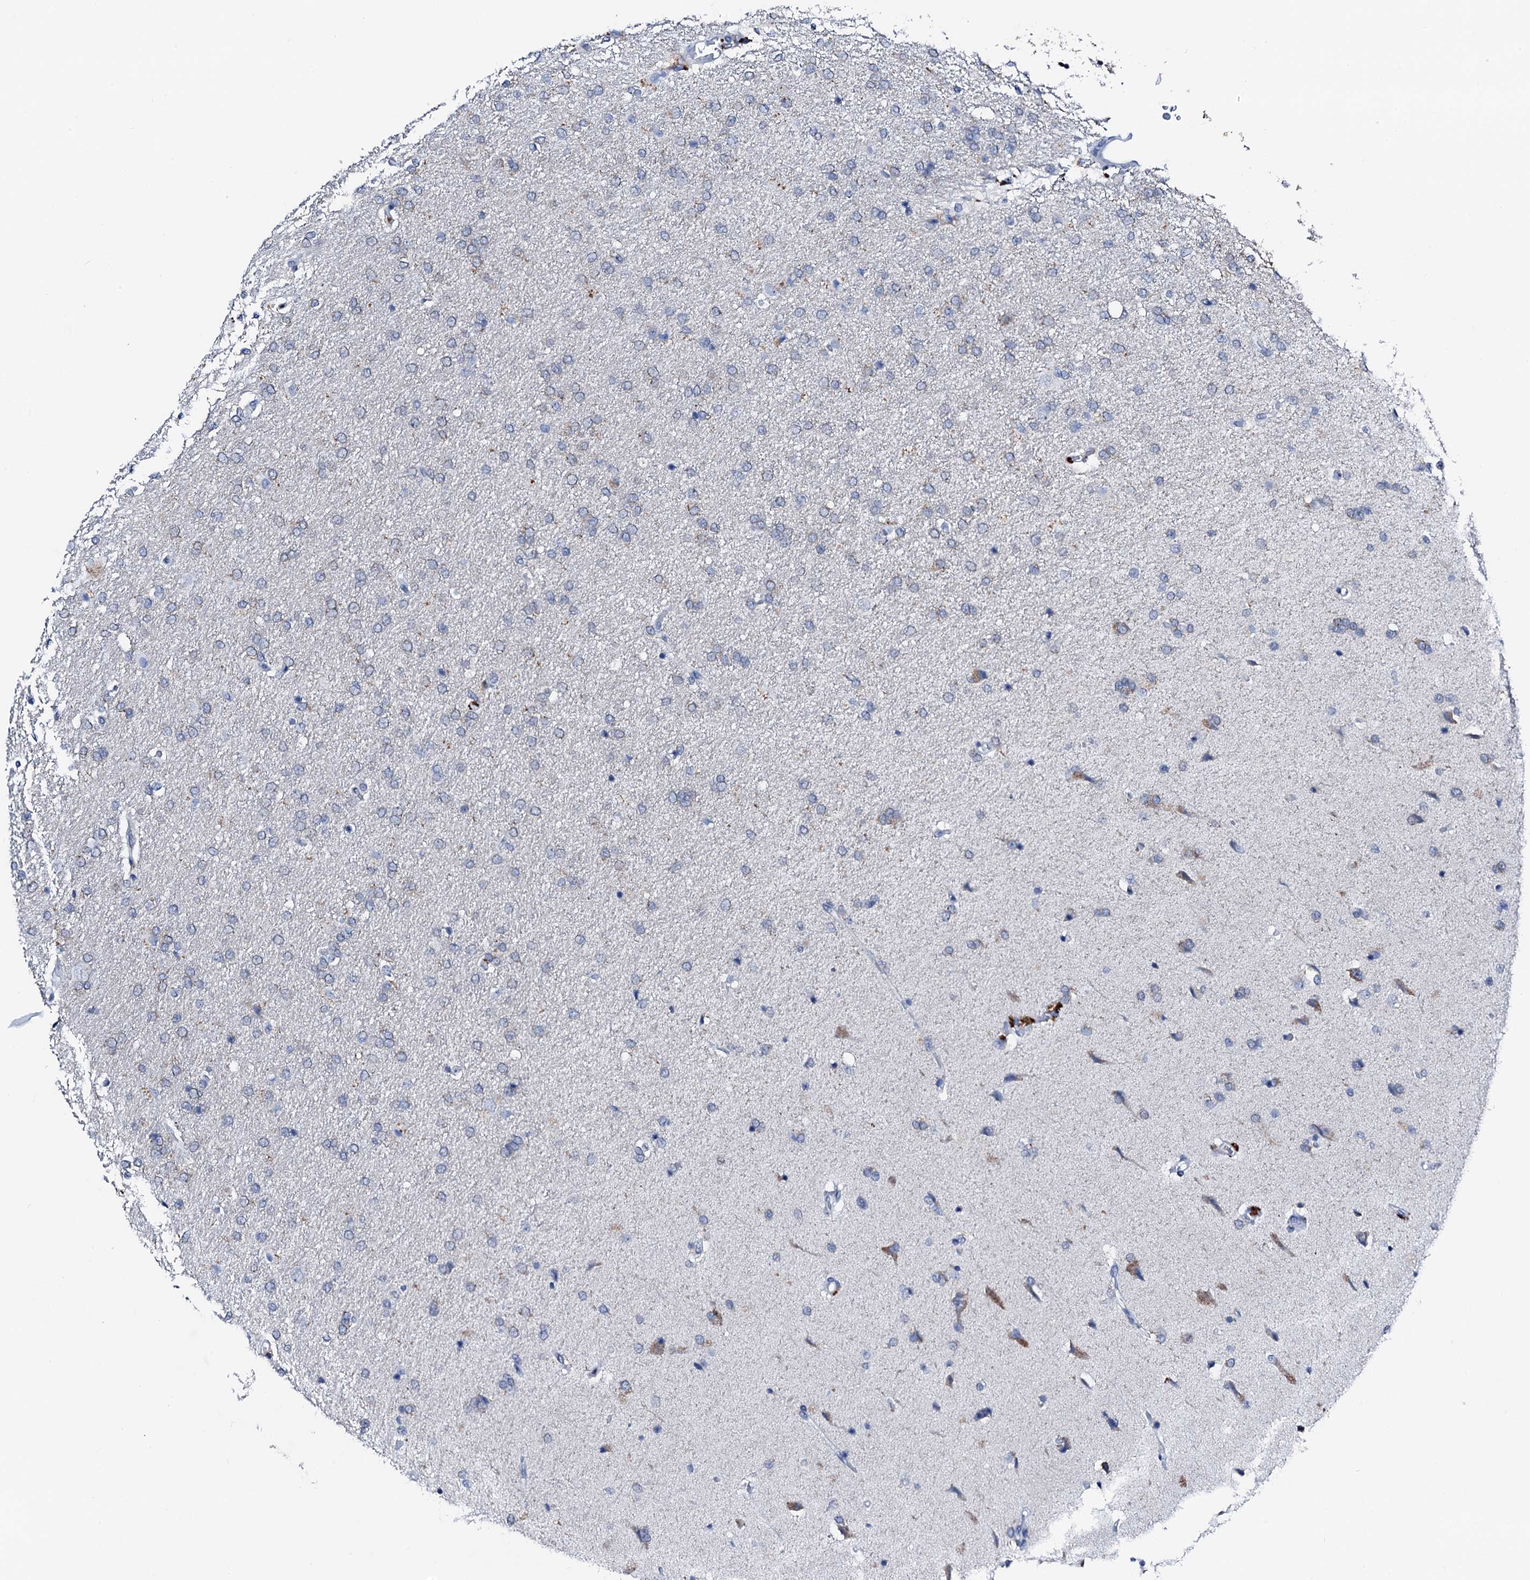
{"staining": {"intensity": "negative", "quantity": "none", "location": "none"}, "tissue": "glioma", "cell_type": "Tumor cells", "image_type": "cancer", "snomed": [{"axis": "morphology", "description": "Glioma, malignant, High grade"}, {"axis": "topography", "description": "Brain"}], "caption": "Immunohistochemistry (IHC) micrograph of neoplastic tissue: human glioma stained with DAB displays no significant protein staining in tumor cells.", "gene": "TRAFD1", "patient": {"sex": "male", "age": 72}}